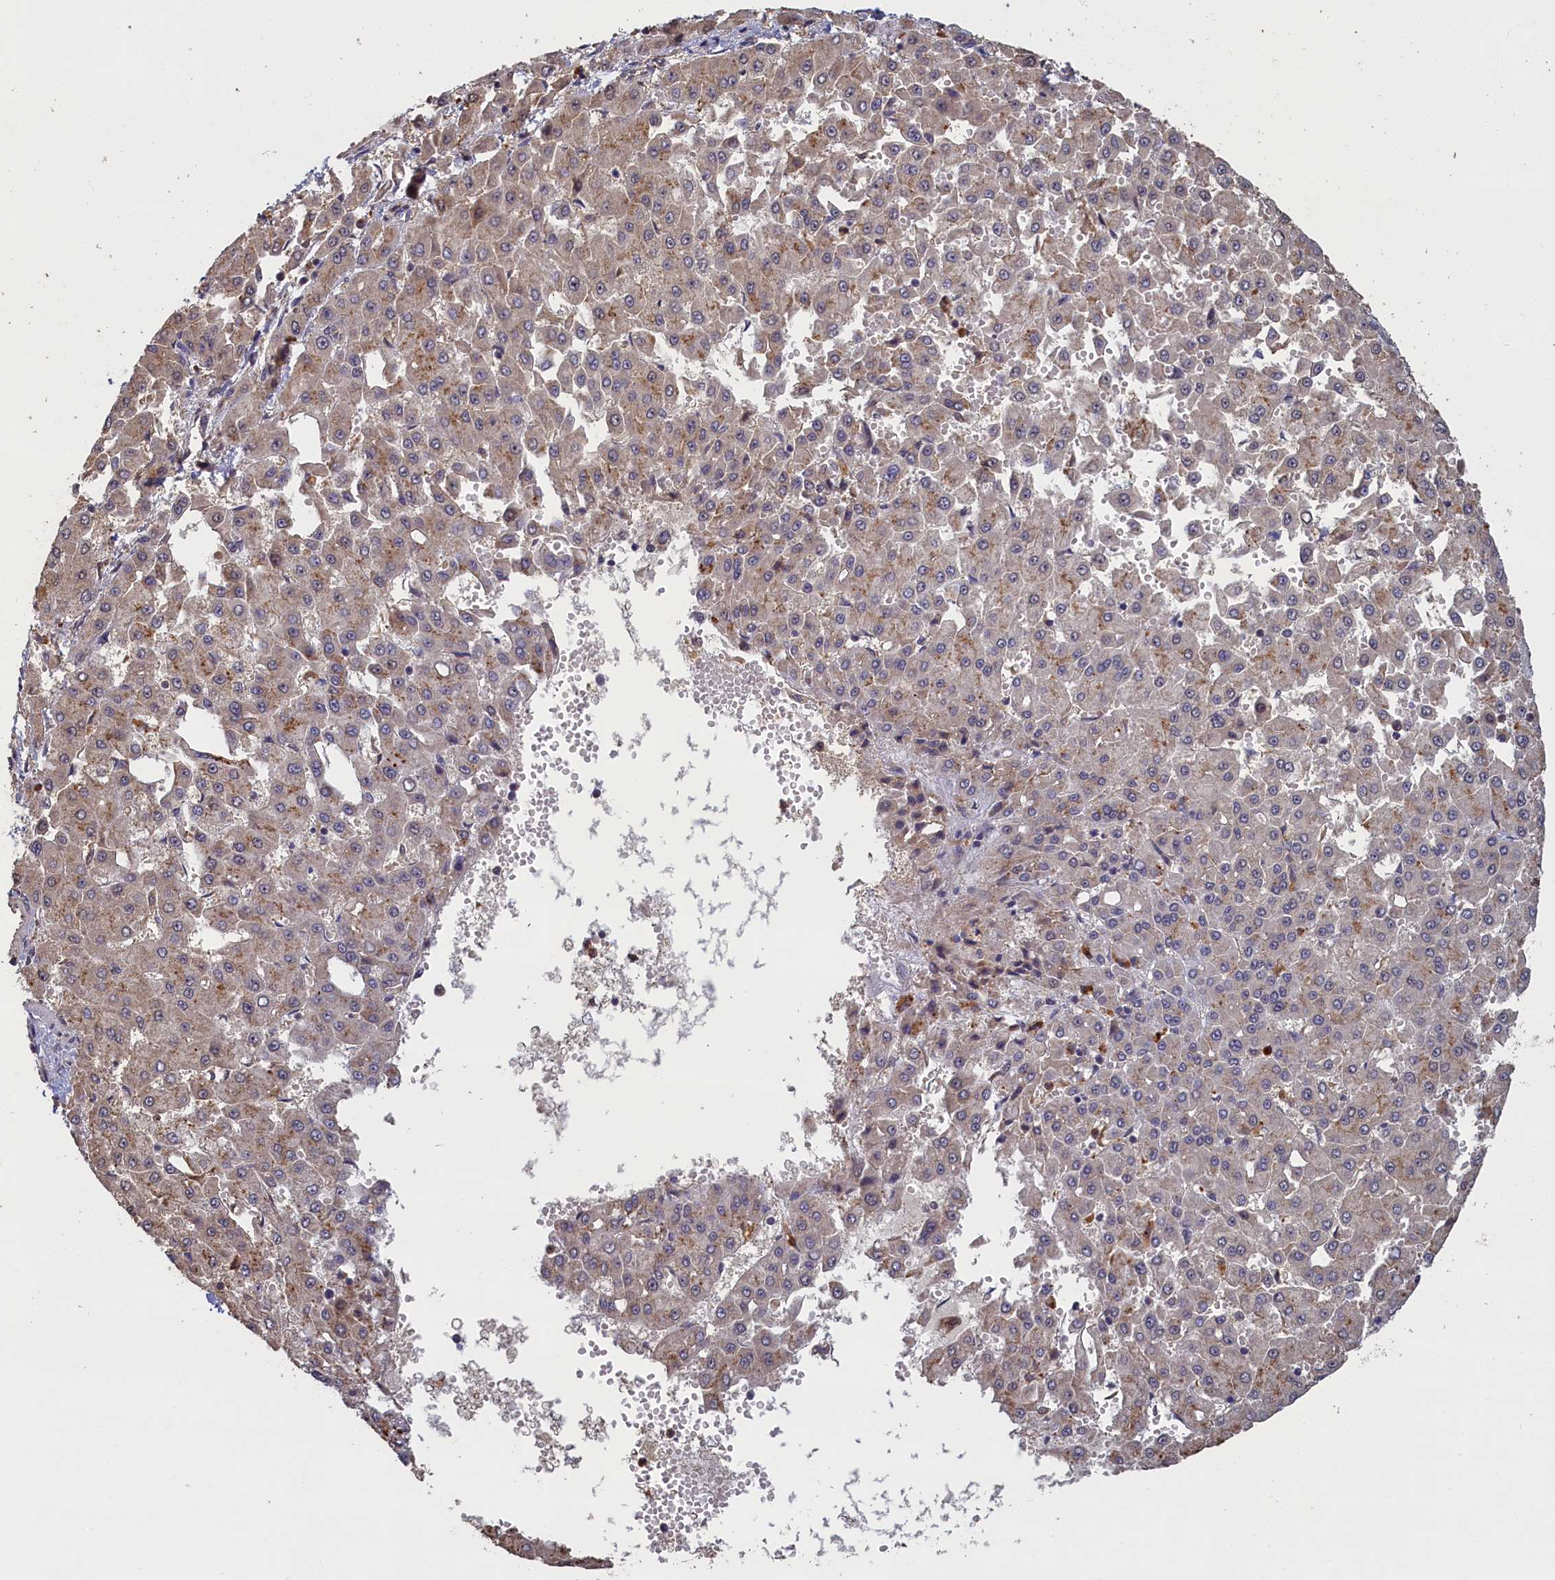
{"staining": {"intensity": "weak", "quantity": "25%-75%", "location": "cytoplasmic/membranous"}, "tissue": "liver cancer", "cell_type": "Tumor cells", "image_type": "cancer", "snomed": [{"axis": "morphology", "description": "Carcinoma, Hepatocellular, NOS"}, {"axis": "topography", "description": "Liver"}], "caption": "IHC histopathology image of human liver hepatocellular carcinoma stained for a protein (brown), which exhibits low levels of weak cytoplasmic/membranous staining in approximately 25%-75% of tumor cells.", "gene": "UCHL3", "patient": {"sex": "male", "age": 47}}